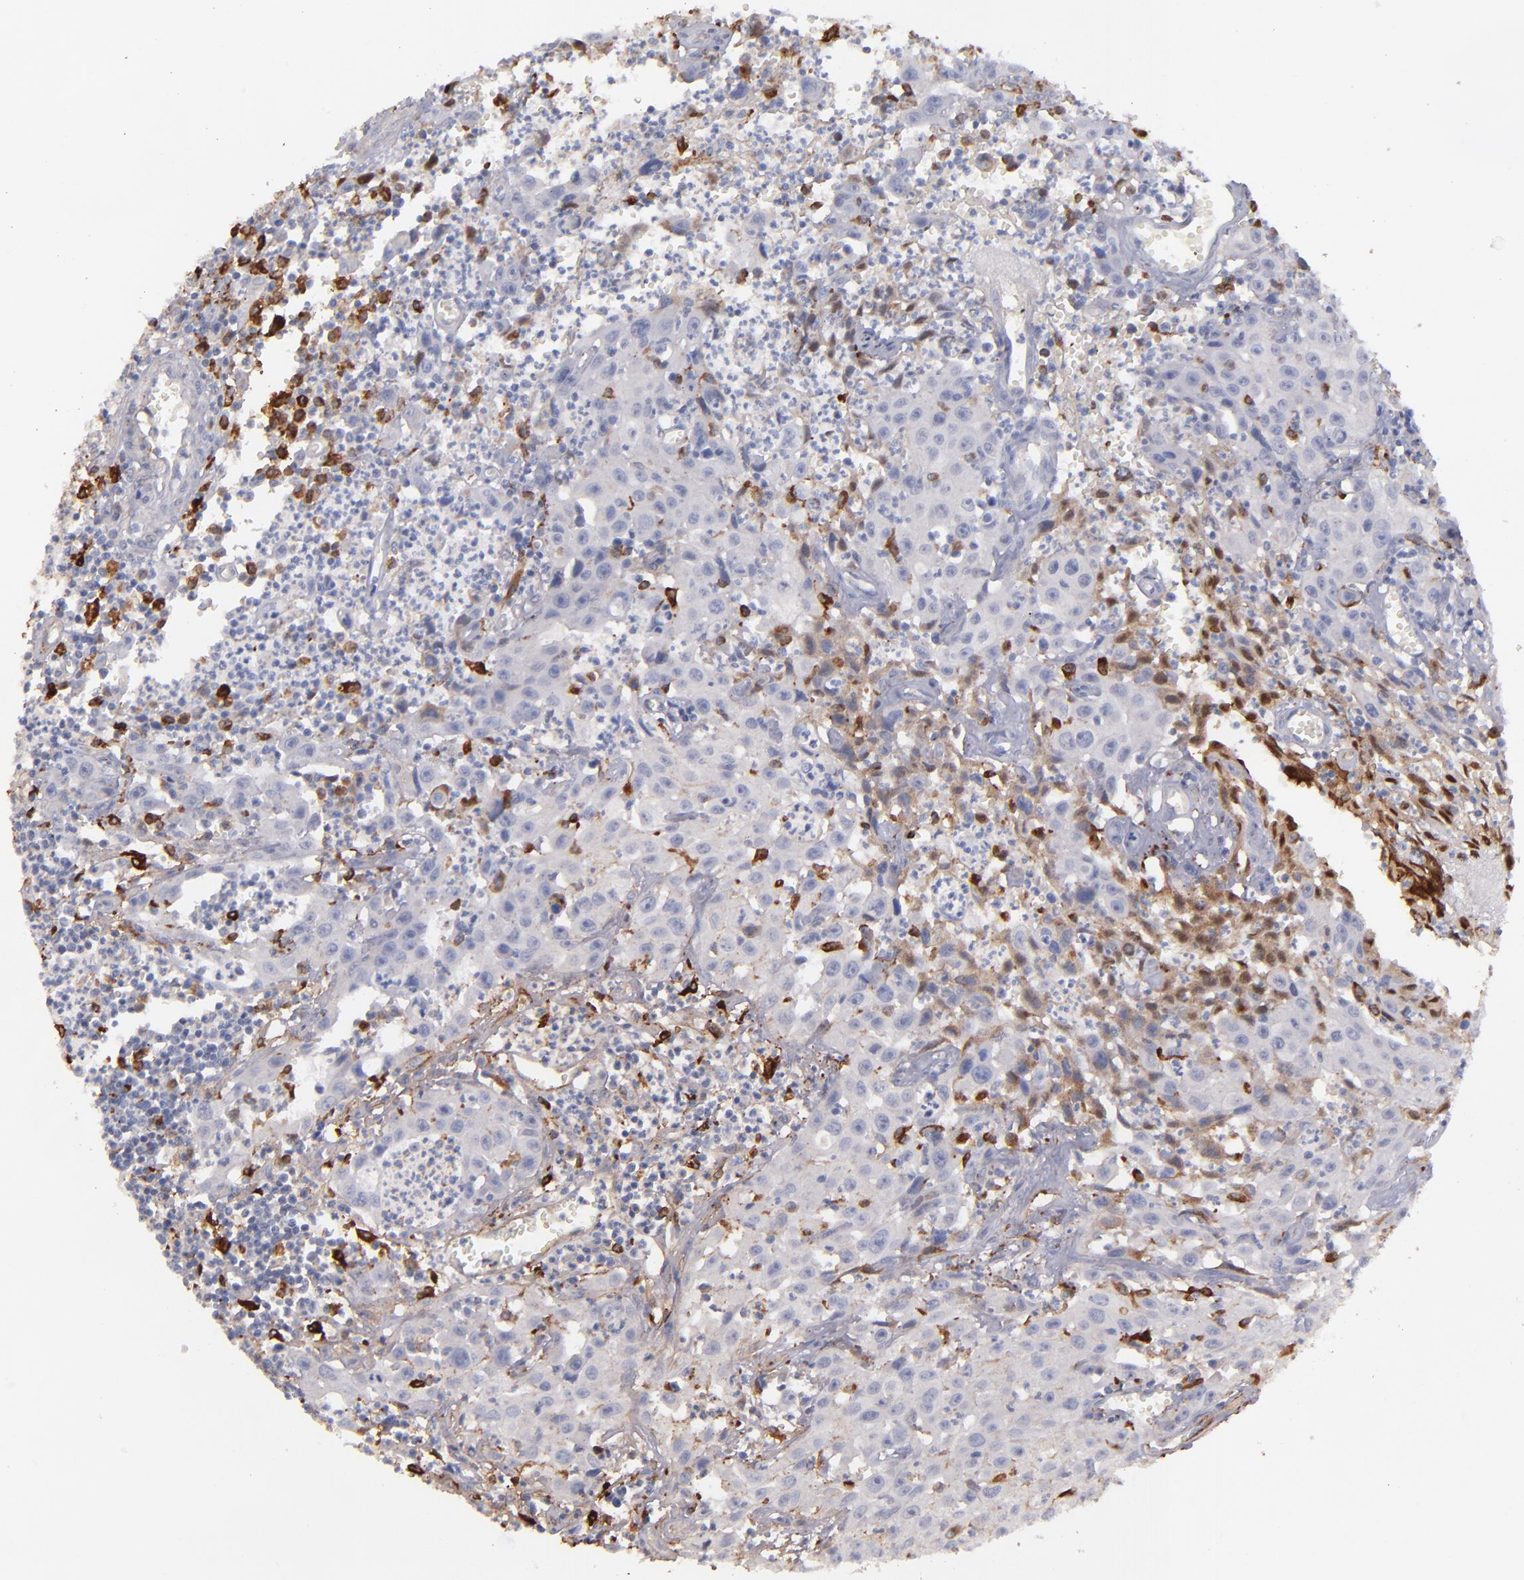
{"staining": {"intensity": "weak", "quantity": "<25%", "location": "cytoplasmic/membranous"}, "tissue": "urothelial cancer", "cell_type": "Tumor cells", "image_type": "cancer", "snomed": [{"axis": "morphology", "description": "Urothelial carcinoma, High grade"}, {"axis": "topography", "description": "Urinary bladder"}], "caption": "A high-resolution image shows IHC staining of high-grade urothelial carcinoma, which reveals no significant expression in tumor cells. (Immunohistochemistry, brightfield microscopy, high magnification).", "gene": "C1QA", "patient": {"sex": "male", "age": 66}}